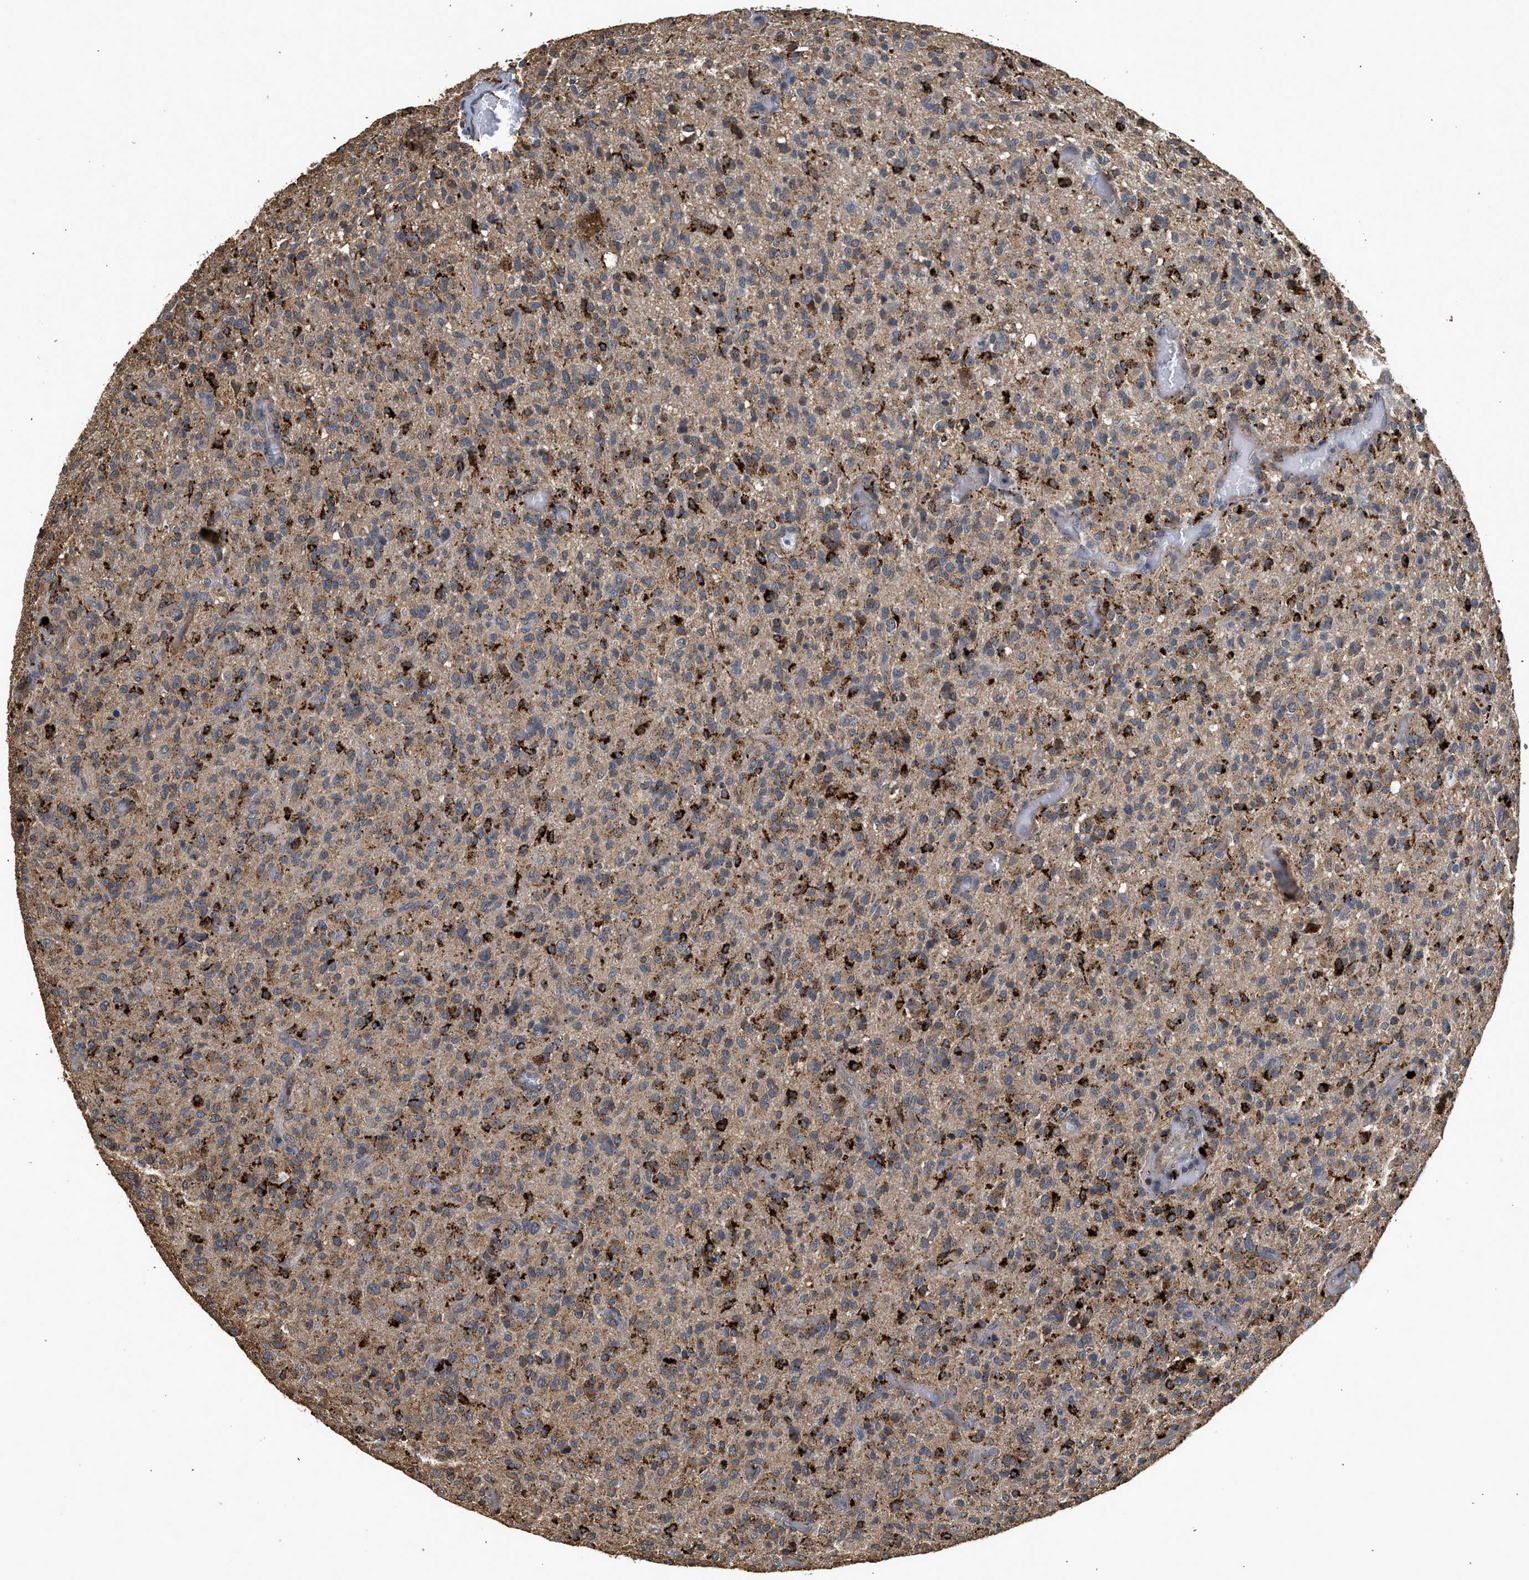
{"staining": {"intensity": "strong", "quantity": "25%-75%", "location": "cytoplasmic/membranous"}, "tissue": "glioma", "cell_type": "Tumor cells", "image_type": "cancer", "snomed": [{"axis": "morphology", "description": "Glioma, malignant, High grade"}, {"axis": "topography", "description": "Brain"}], "caption": "Malignant glioma (high-grade) stained with immunohistochemistry (IHC) reveals strong cytoplasmic/membranous staining in approximately 25%-75% of tumor cells.", "gene": "CTSV", "patient": {"sex": "male", "age": 71}}